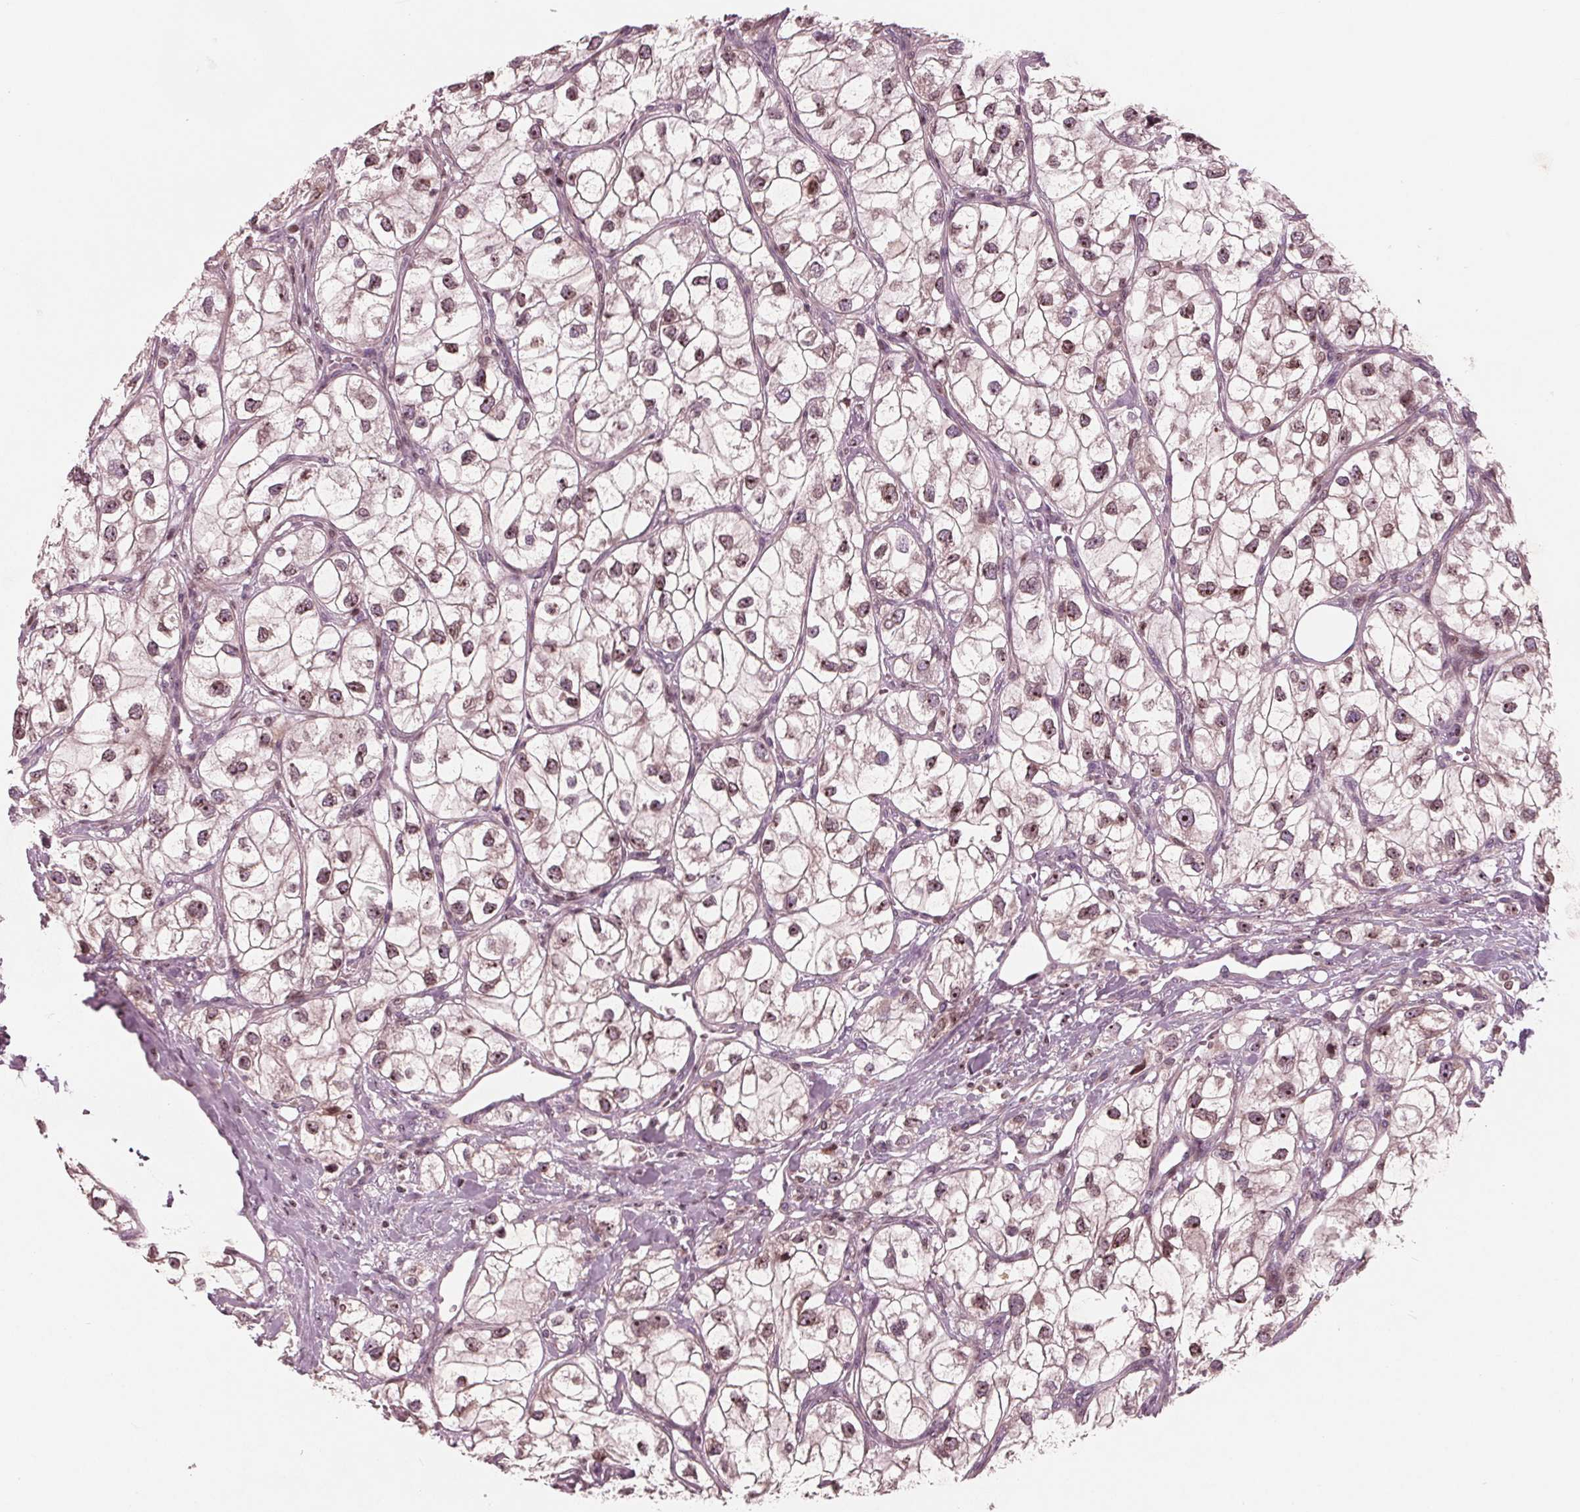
{"staining": {"intensity": "moderate", "quantity": ">75%", "location": "nuclear"}, "tissue": "renal cancer", "cell_type": "Tumor cells", "image_type": "cancer", "snomed": [{"axis": "morphology", "description": "Adenocarcinoma, NOS"}, {"axis": "topography", "description": "Kidney"}], "caption": "The image reveals staining of adenocarcinoma (renal), revealing moderate nuclear protein positivity (brown color) within tumor cells.", "gene": "NUP210", "patient": {"sex": "male", "age": 59}}